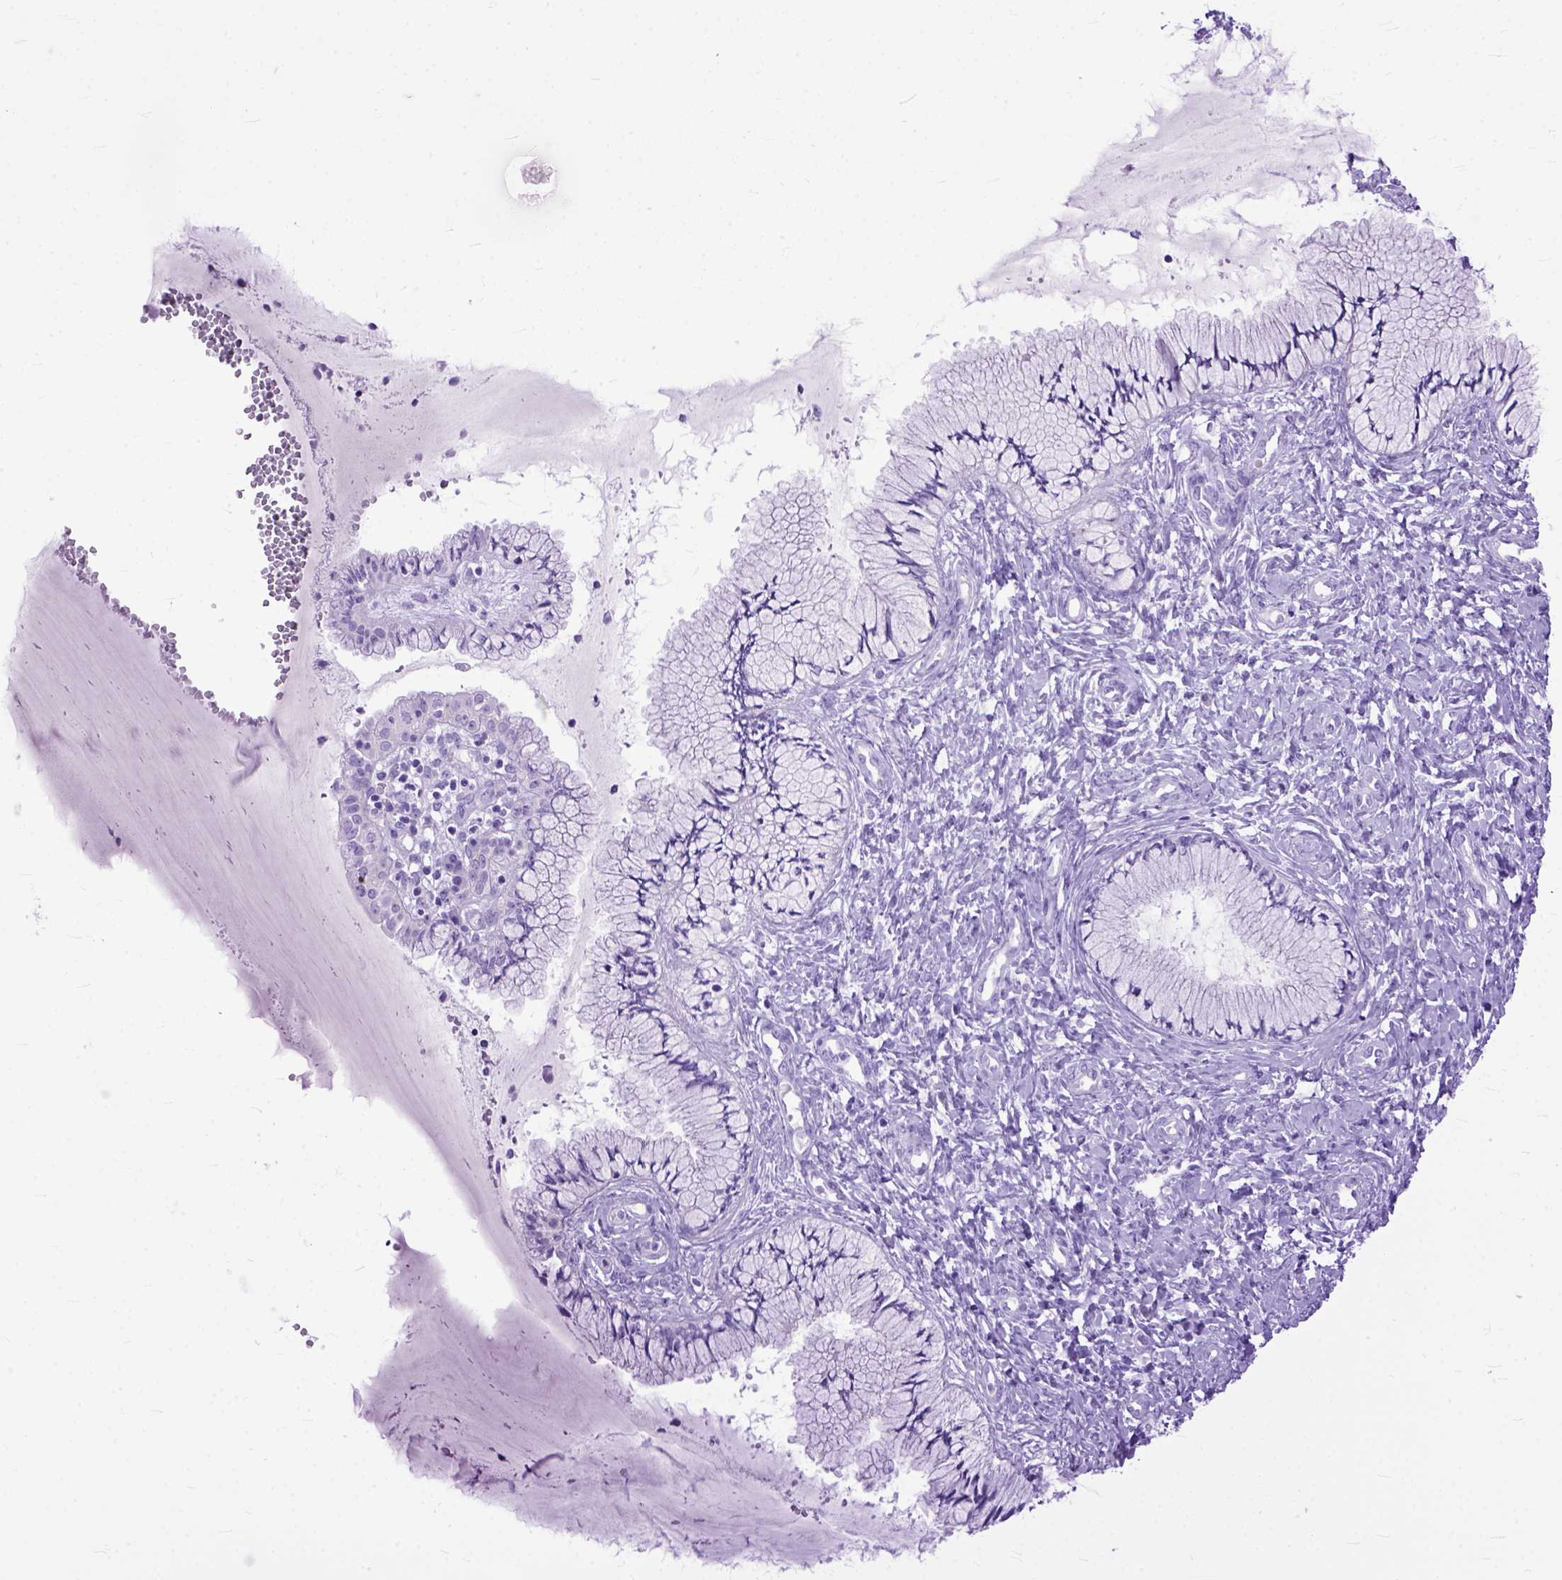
{"staining": {"intensity": "negative", "quantity": "none", "location": "none"}, "tissue": "cervix", "cell_type": "Glandular cells", "image_type": "normal", "snomed": [{"axis": "morphology", "description": "Normal tissue, NOS"}, {"axis": "topography", "description": "Cervix"}], "caption": "High power microscopy micrograph of an immunohistochemistry (IHC) micrograph of normal cervix, revealing no significant expression in glandular cells.", "gene": "GNGT1", "patient": {"sex": "female", "age": 37}}